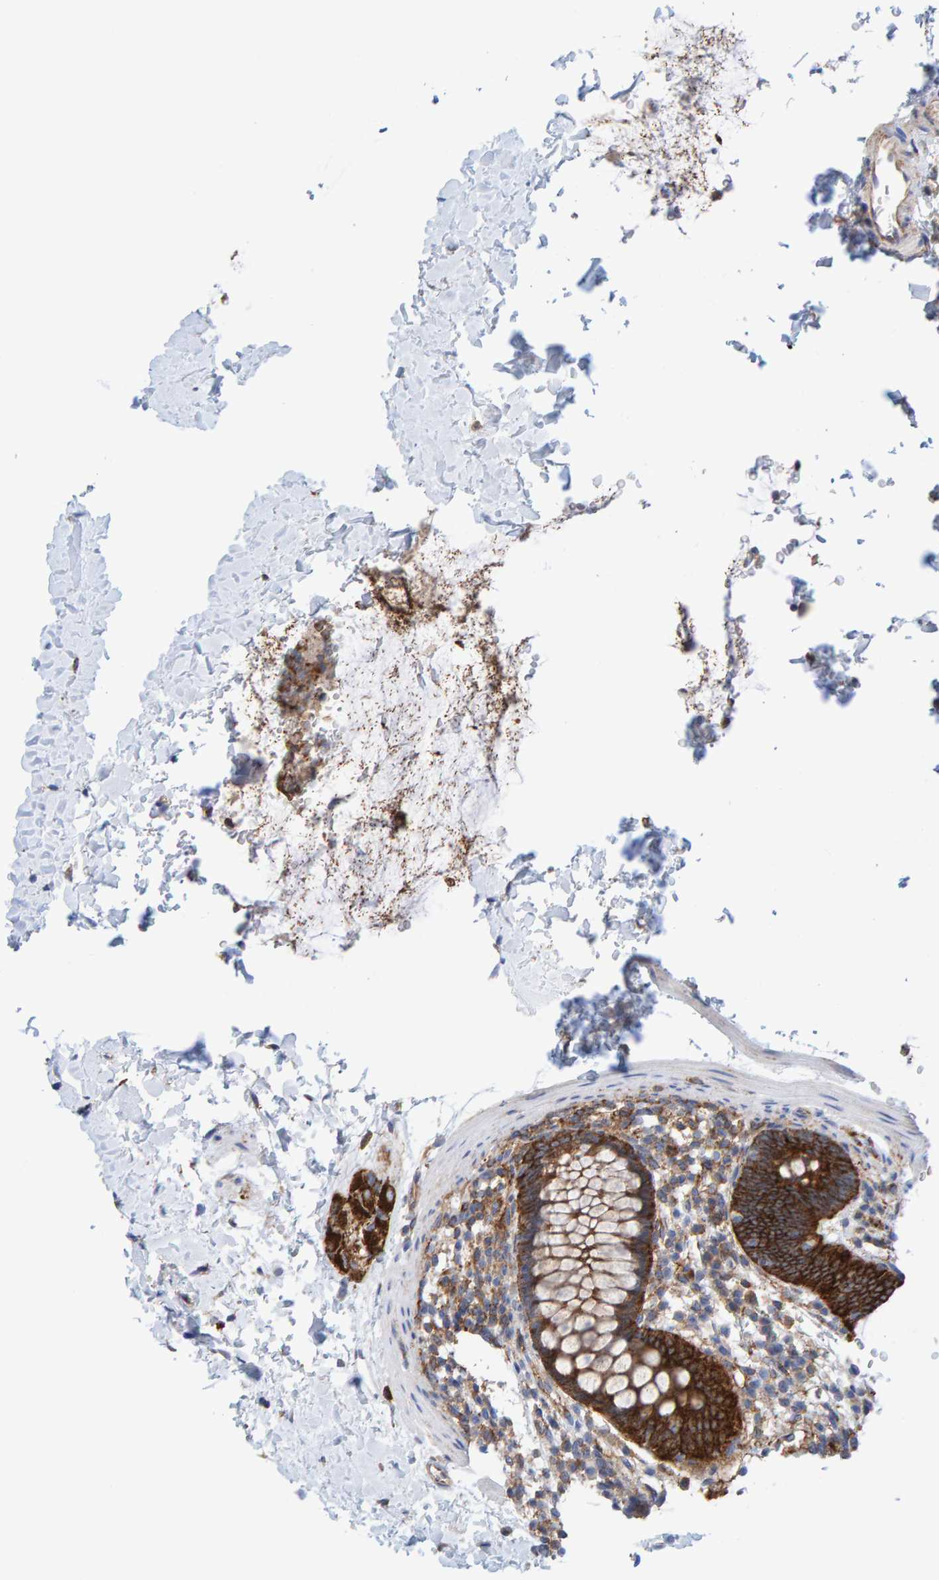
{"staining": {"intensity": "strong", "quantity": ">75%", "location": "cytoplasmic/membranous"}, "tissue": "rectum", "cell_type": "Glandular cells", "image_type": "normal", "snomed": [{"axis": "morphology", "description": "Normal tissue, NOS"}, {"axis": "topography", "description": "Rectum"}], "caption": "Immunohistochemical staining of normal human rectum shows strong cytoplasmic/membranous protein positivity in approximately >75% of glandular cells. The staining was performed using DAB (3,3'-diaminobenzidine), with brown indicating positive protein expression. Nuclei are stained blue with hematoxylin.", "gene": "MVP", "patient": {"sex": "female", "age": 24}}